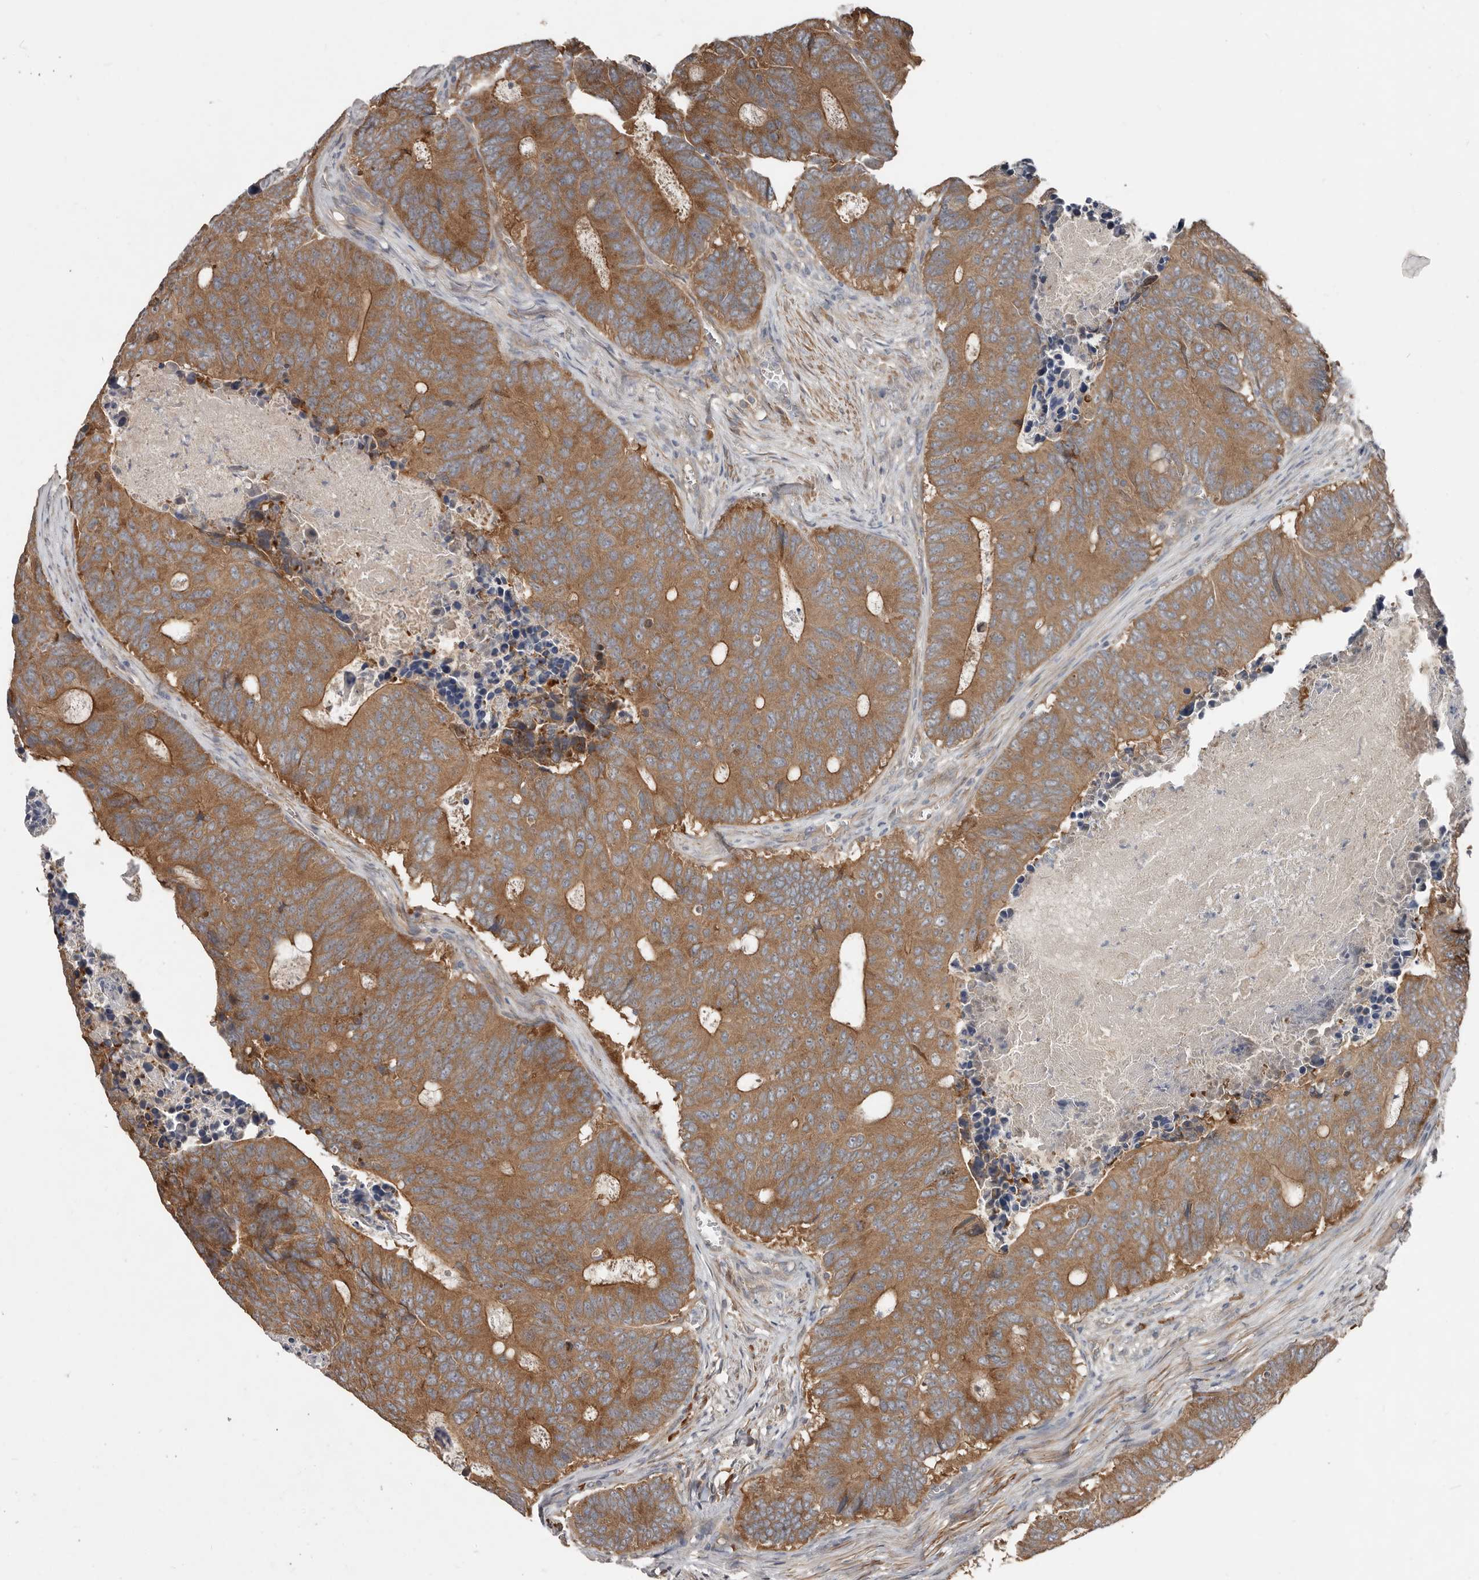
{"staining": {"intensity": "moderate", "quantity": ">75%", "location": "cytoplasmic/membranous"}, "tissue": "colorectal cancer", "cell_type": "Tumor cells", "image_type": "cancer", "snomed": [{"axis": "morphology", "description": "Adenocarcinoma, NOS"}, {"axis": "topography", "description": "Colon"}], "caption": "Colorectal adenocarcinoma was stained to show a protein in brown. There is medium levels of moderate cytoplasmic/membranous expression in approximately >75% of tumor cells.", "gene": "AKNAD1", "patient": {"sex": "male", "age": 87}}